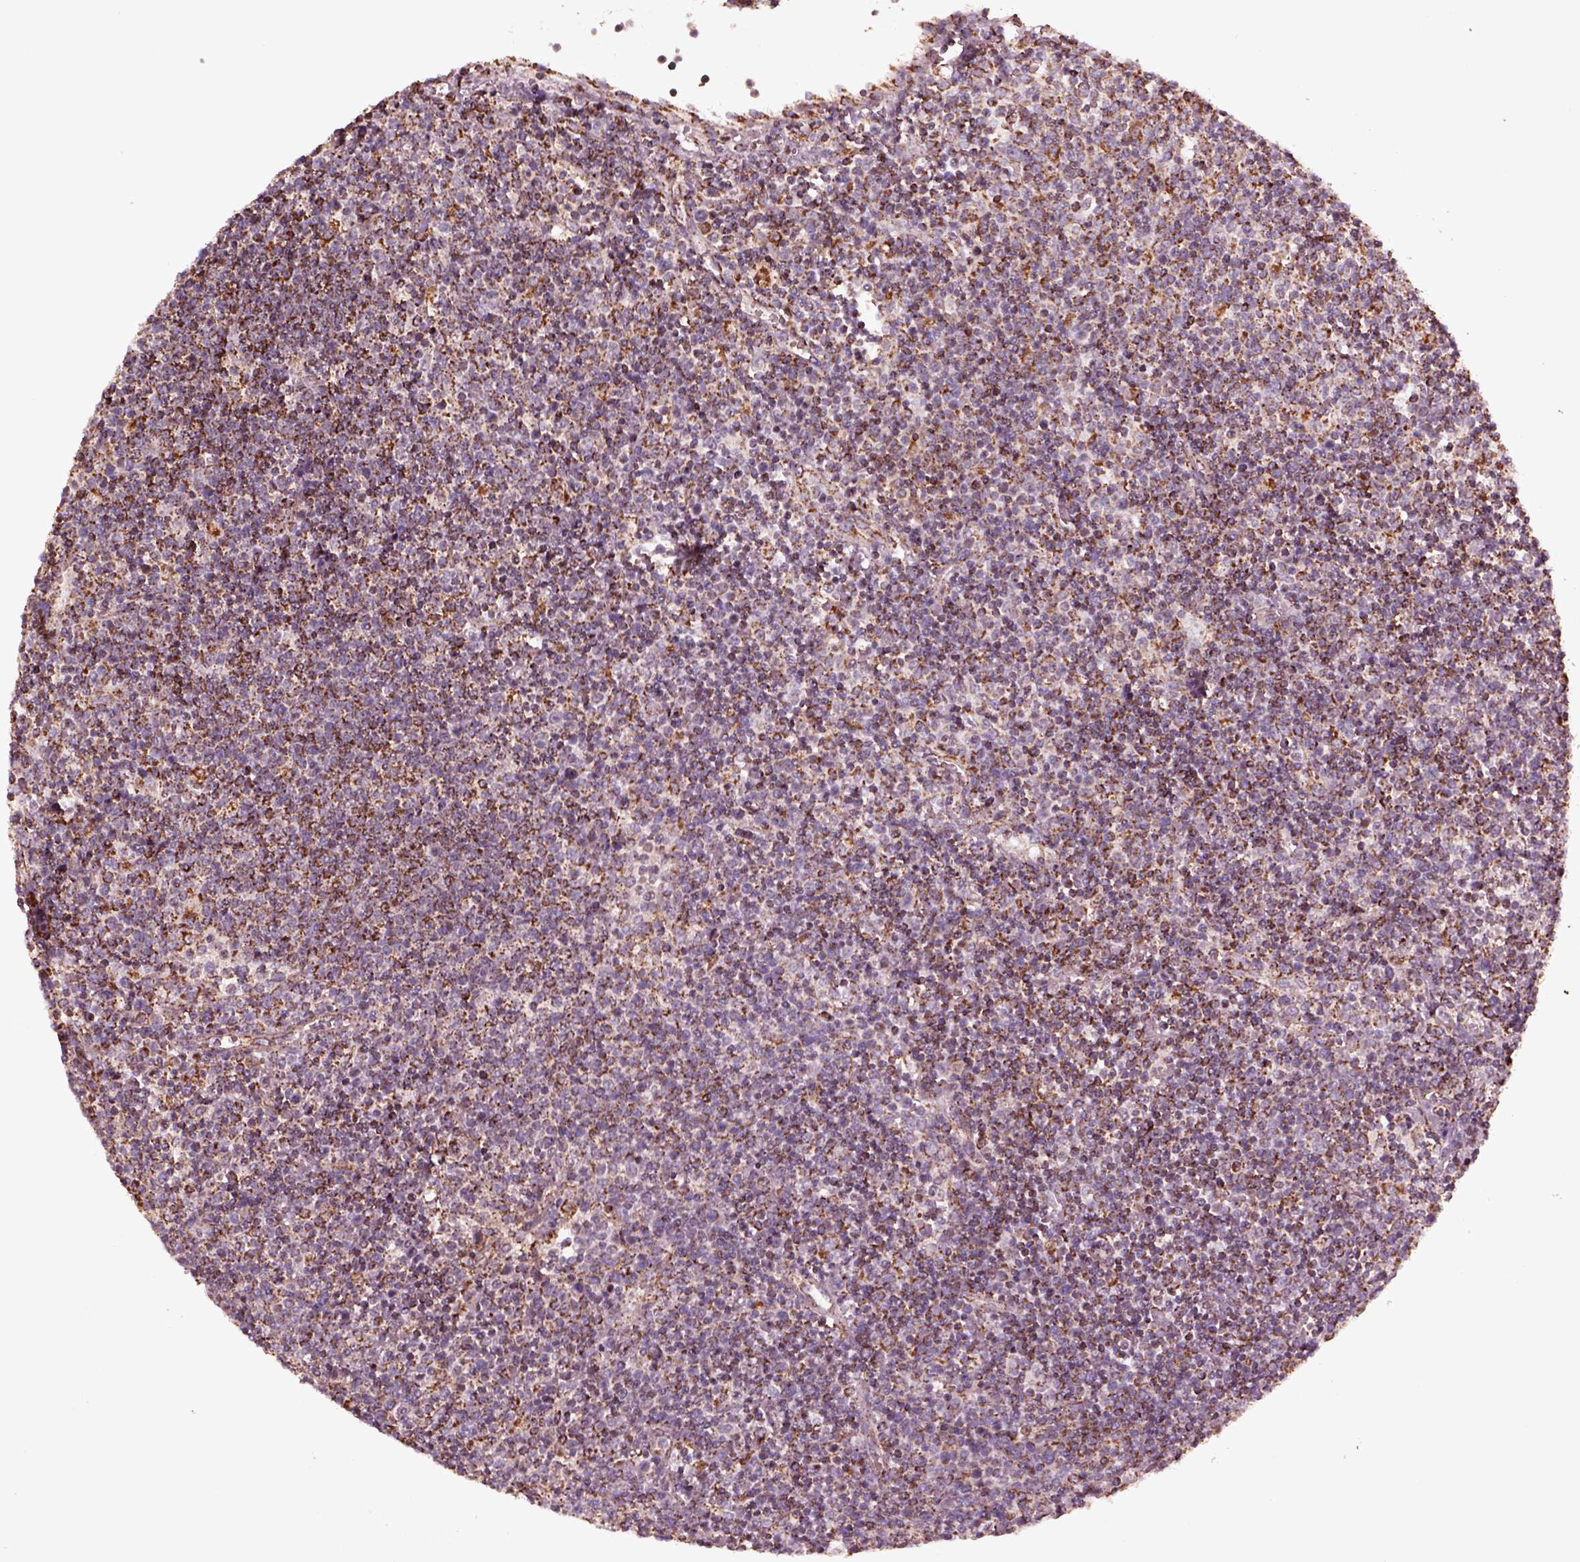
{"staining": {"intensity": "moderate", "quantity": ">75%", "location": "cytoplasmic/membranous"}, "tissue": "lymphoma", "cell_type": "Tumor cells", "image_type": "cancer", "snomed": [{"axis": "morphology", "description": "Malignant lymphoma, non-Hodgkin's type, High grade"}, {"axis": "topography", "description": "Lymph node"}], "caption": "Immunohistochemistry (IHC) histopathology image of malignant lymphoma, non-Hodgkin's type (high-grade) stained for a protein (brown), which displays medium levels of moderate cytoplasmic/membranous staining in about >75% of tumor cells.", "gene": "TMEM254", "patient": {"sex": "male", "age": 61}}